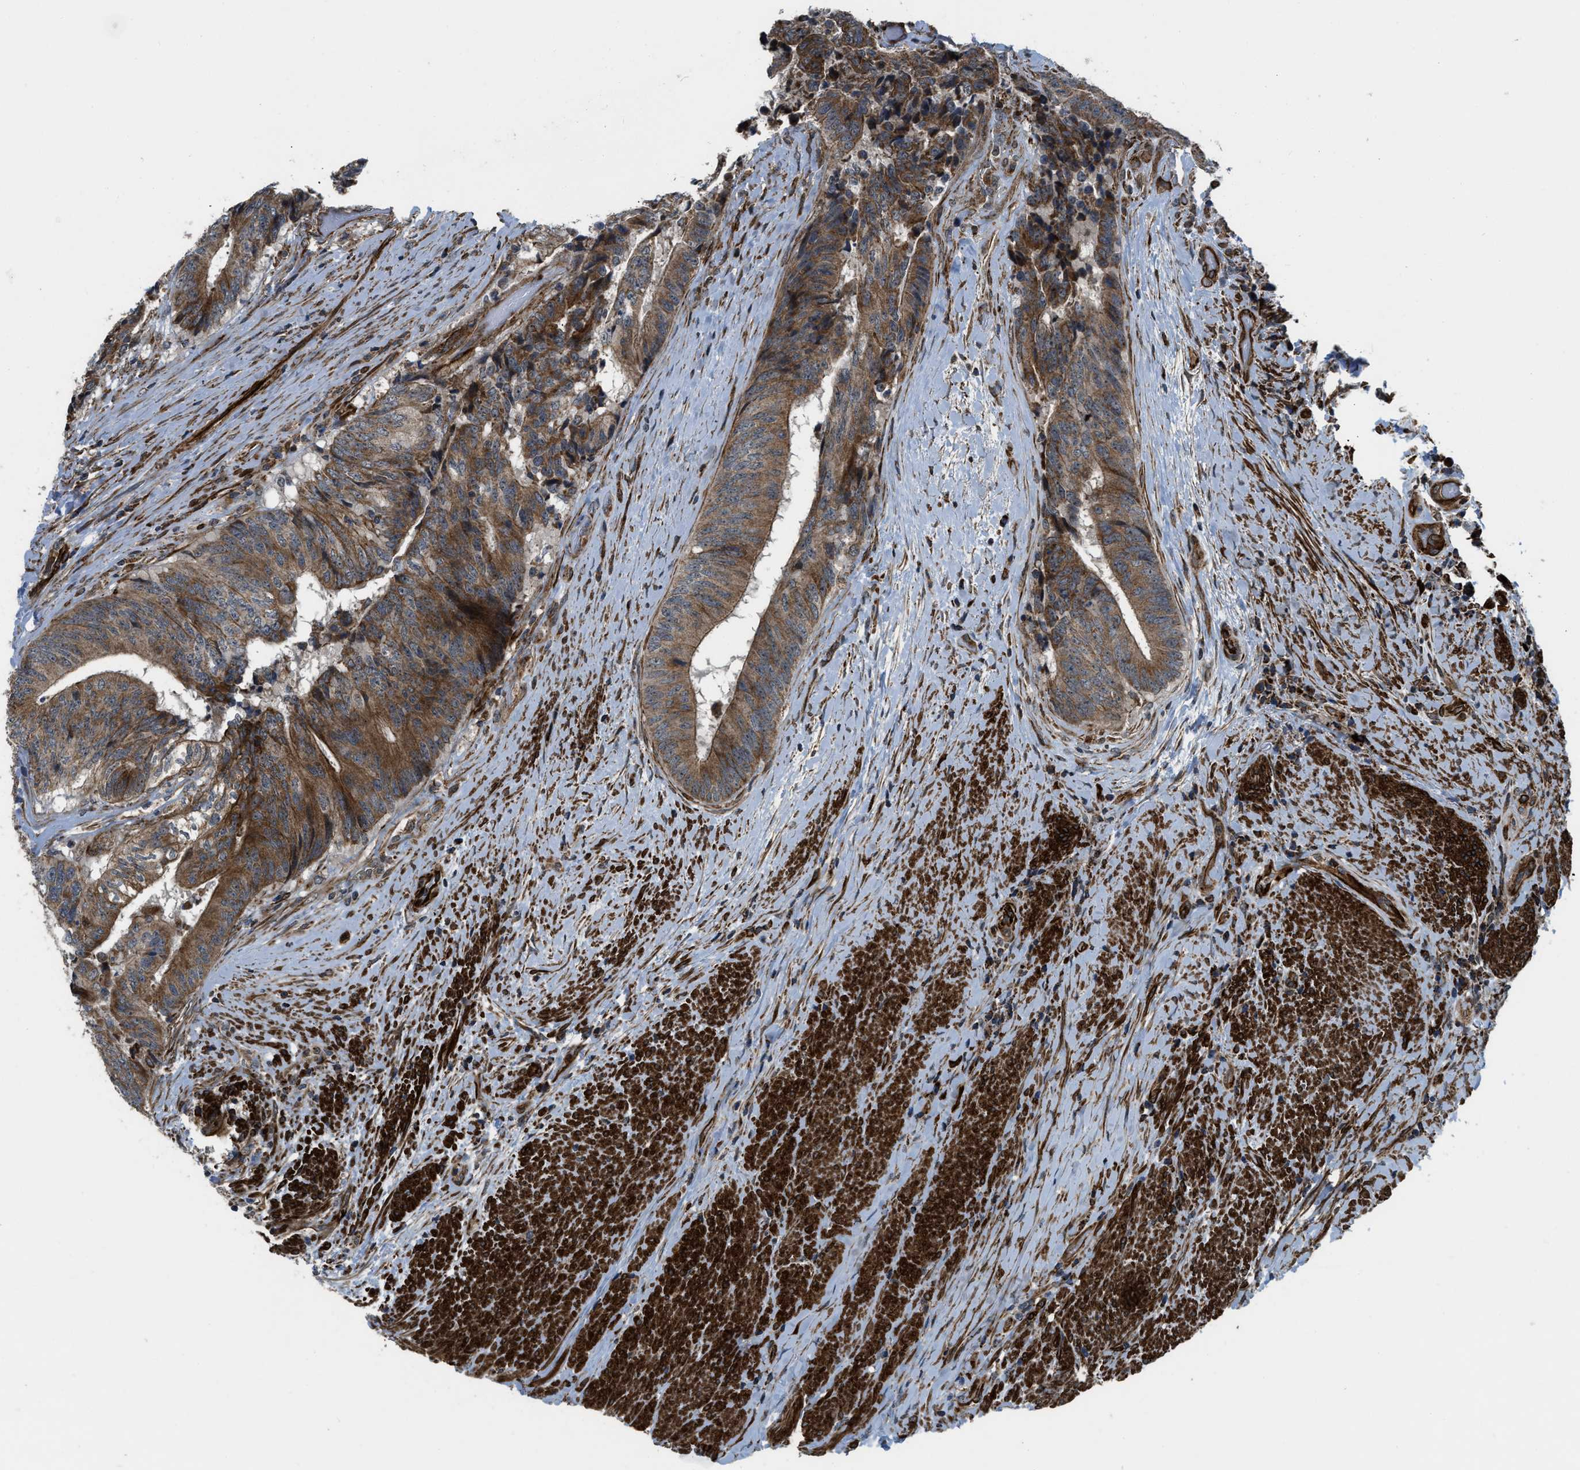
{"staining": {"intensity": "moderate", "quantity": ">75%", "location": "cytoplasmic/membranous"}, "tissue": "colorectal cancer", "cell_type": "Tumor cells", "image_type": "cancer", "snomed": [{"axis": "morphology", "description": "Adenocarcinoma, NOS"}, {"axis": "topography", "description": "Rectum"}], "caption": "Immunohistochemical staining of colorectal adenocarcinoma demonstrates moderate cytoplasmic/membranous protein positivity in about >75% of tumor cells.", "gene": "GSDME", "patient": {"sex": "male", "age": 72}}